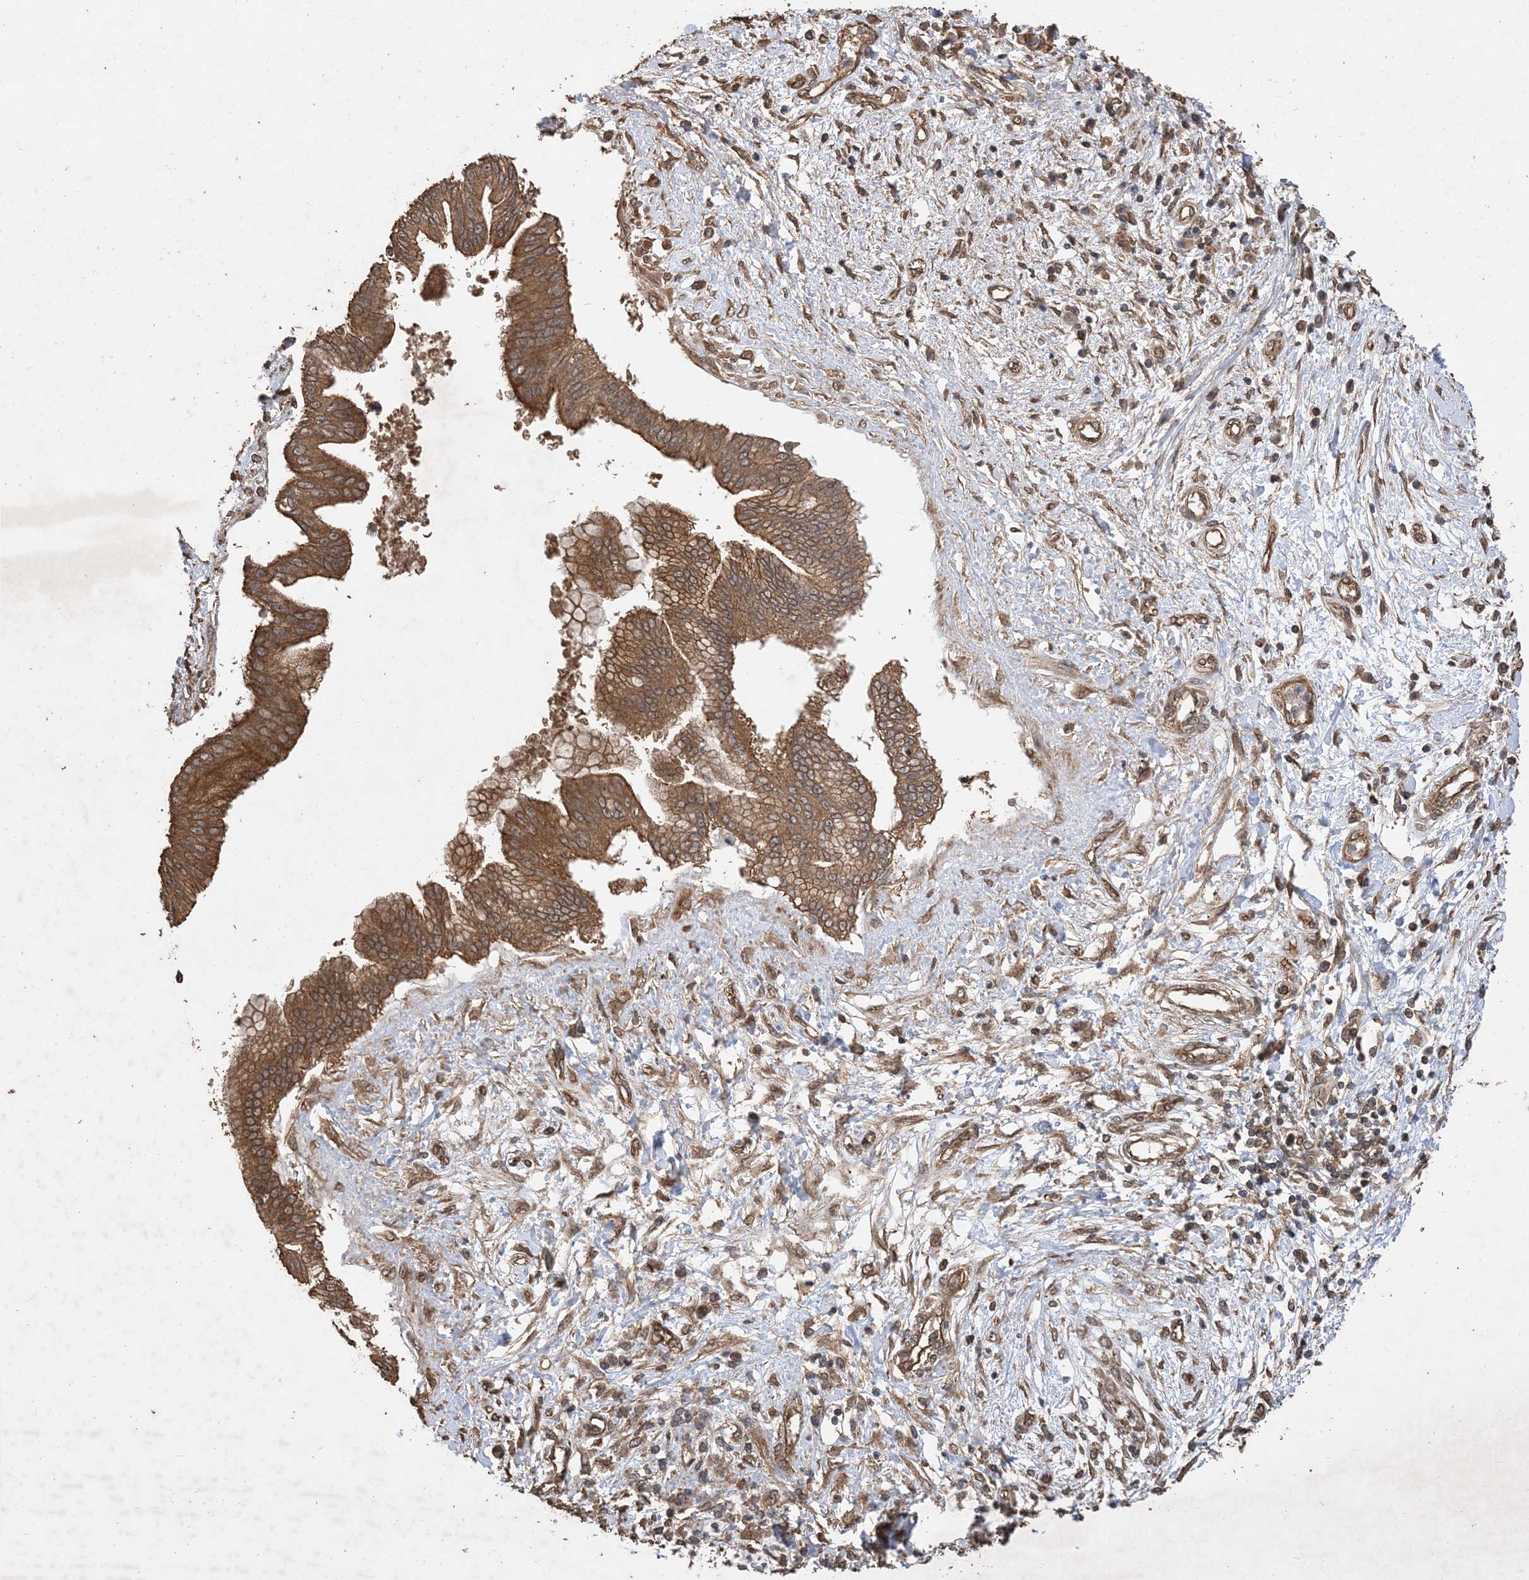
{"staining": {"intensity": "moderate", "quantity": ">75%", "location": "cytoplasmic/membranous"}, "tissue": "pancreatic cancer", "cell_type": "Tumor cells", "image_type": "cancer", "snomed": [{"axis": "morphology", "description": "Adenocarcinoma, NOS"}, {"axis": "topography", "description": "Pancreas"}], "caption": "The histopathology image exhibits a brown stain indicating the presence of a protein in the cytoplasmic/membranous of tumor cells in pancreatic cancer.", "gene": "ZKSCAN5", "patient": {"sex": "female", "age": 56}}